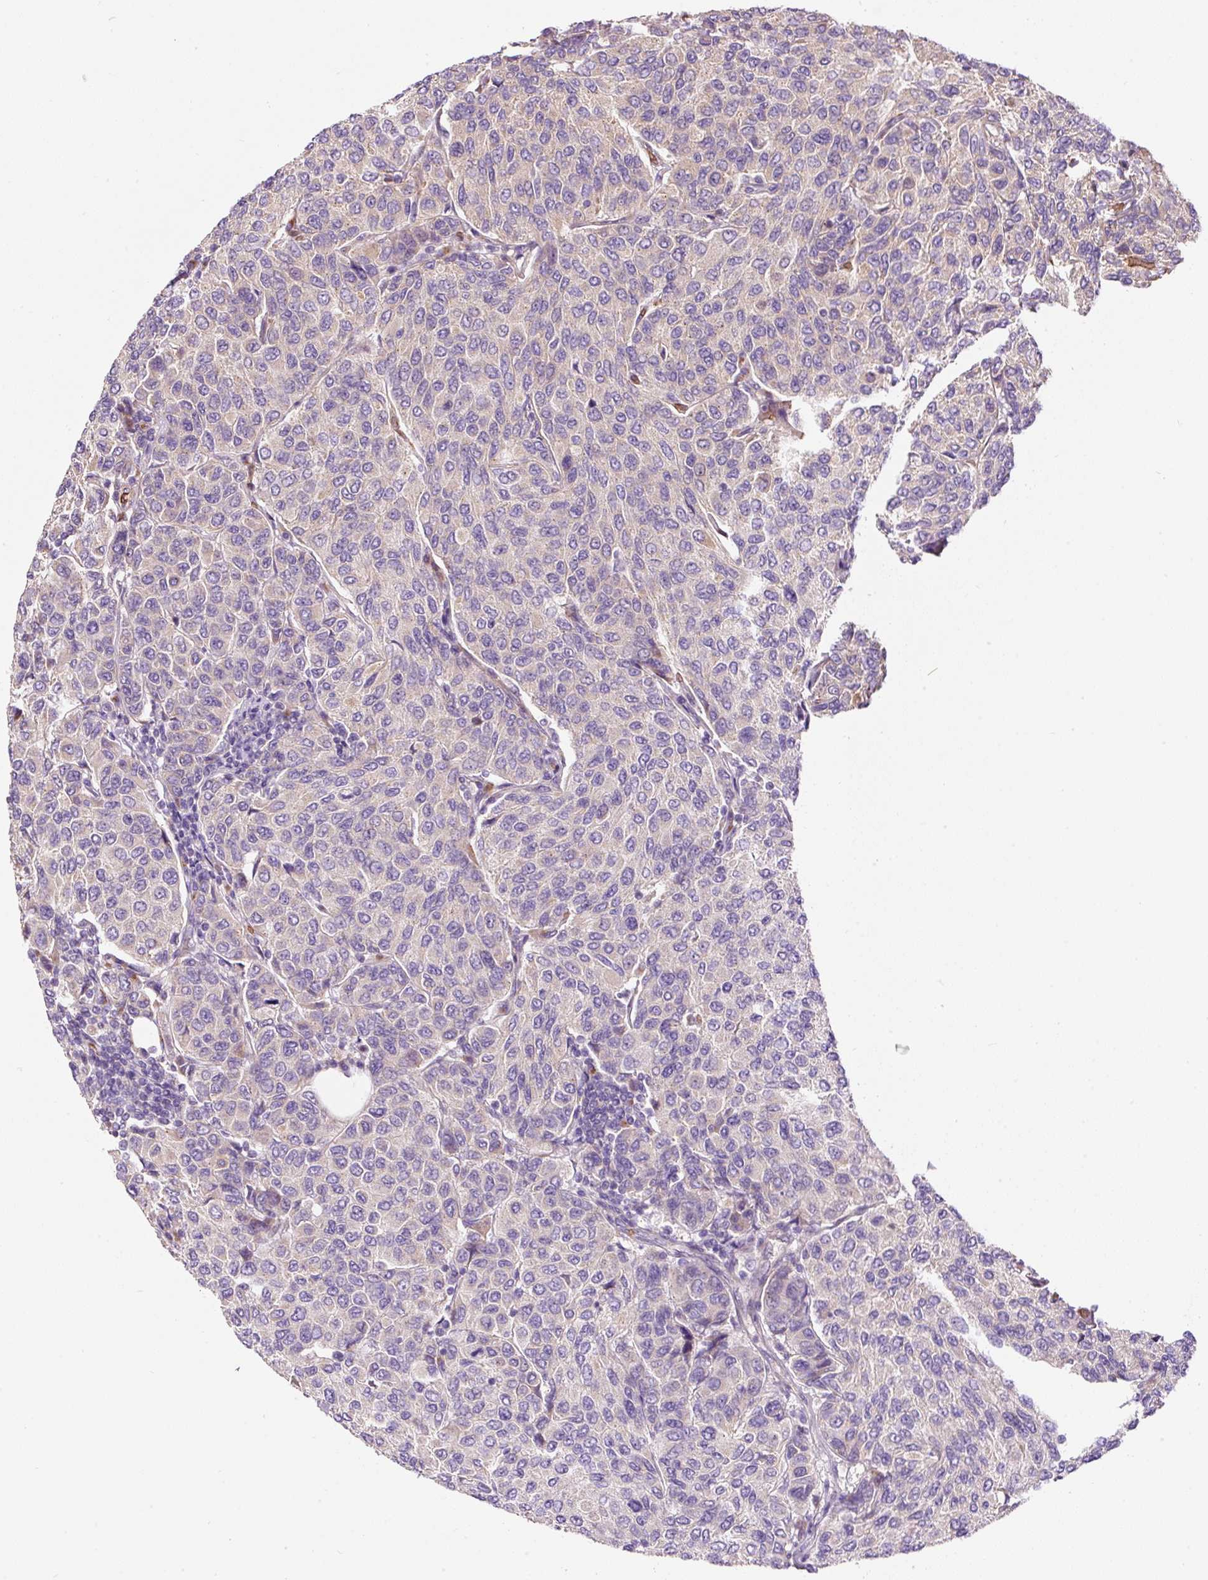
{"staining": {"intensity": "weak", "quantity": "<25%", "location": "cytoplasmic/membranous"}, "tissue": "breast cancer", "cell_type": "Tumor cells", "image_type": "cancer", "snomed": [{"axis": "morphology", "description": "Duct carcinoma"}, {"axis": "topography", "description": "Breast"}], "caption": "Protein analysis of breast cancer (invasive ductal carcinoma) displays no significant staining in tumor cells.", "gene": "PRRC2A", "patient": {"sex": "female", "age": 55}}